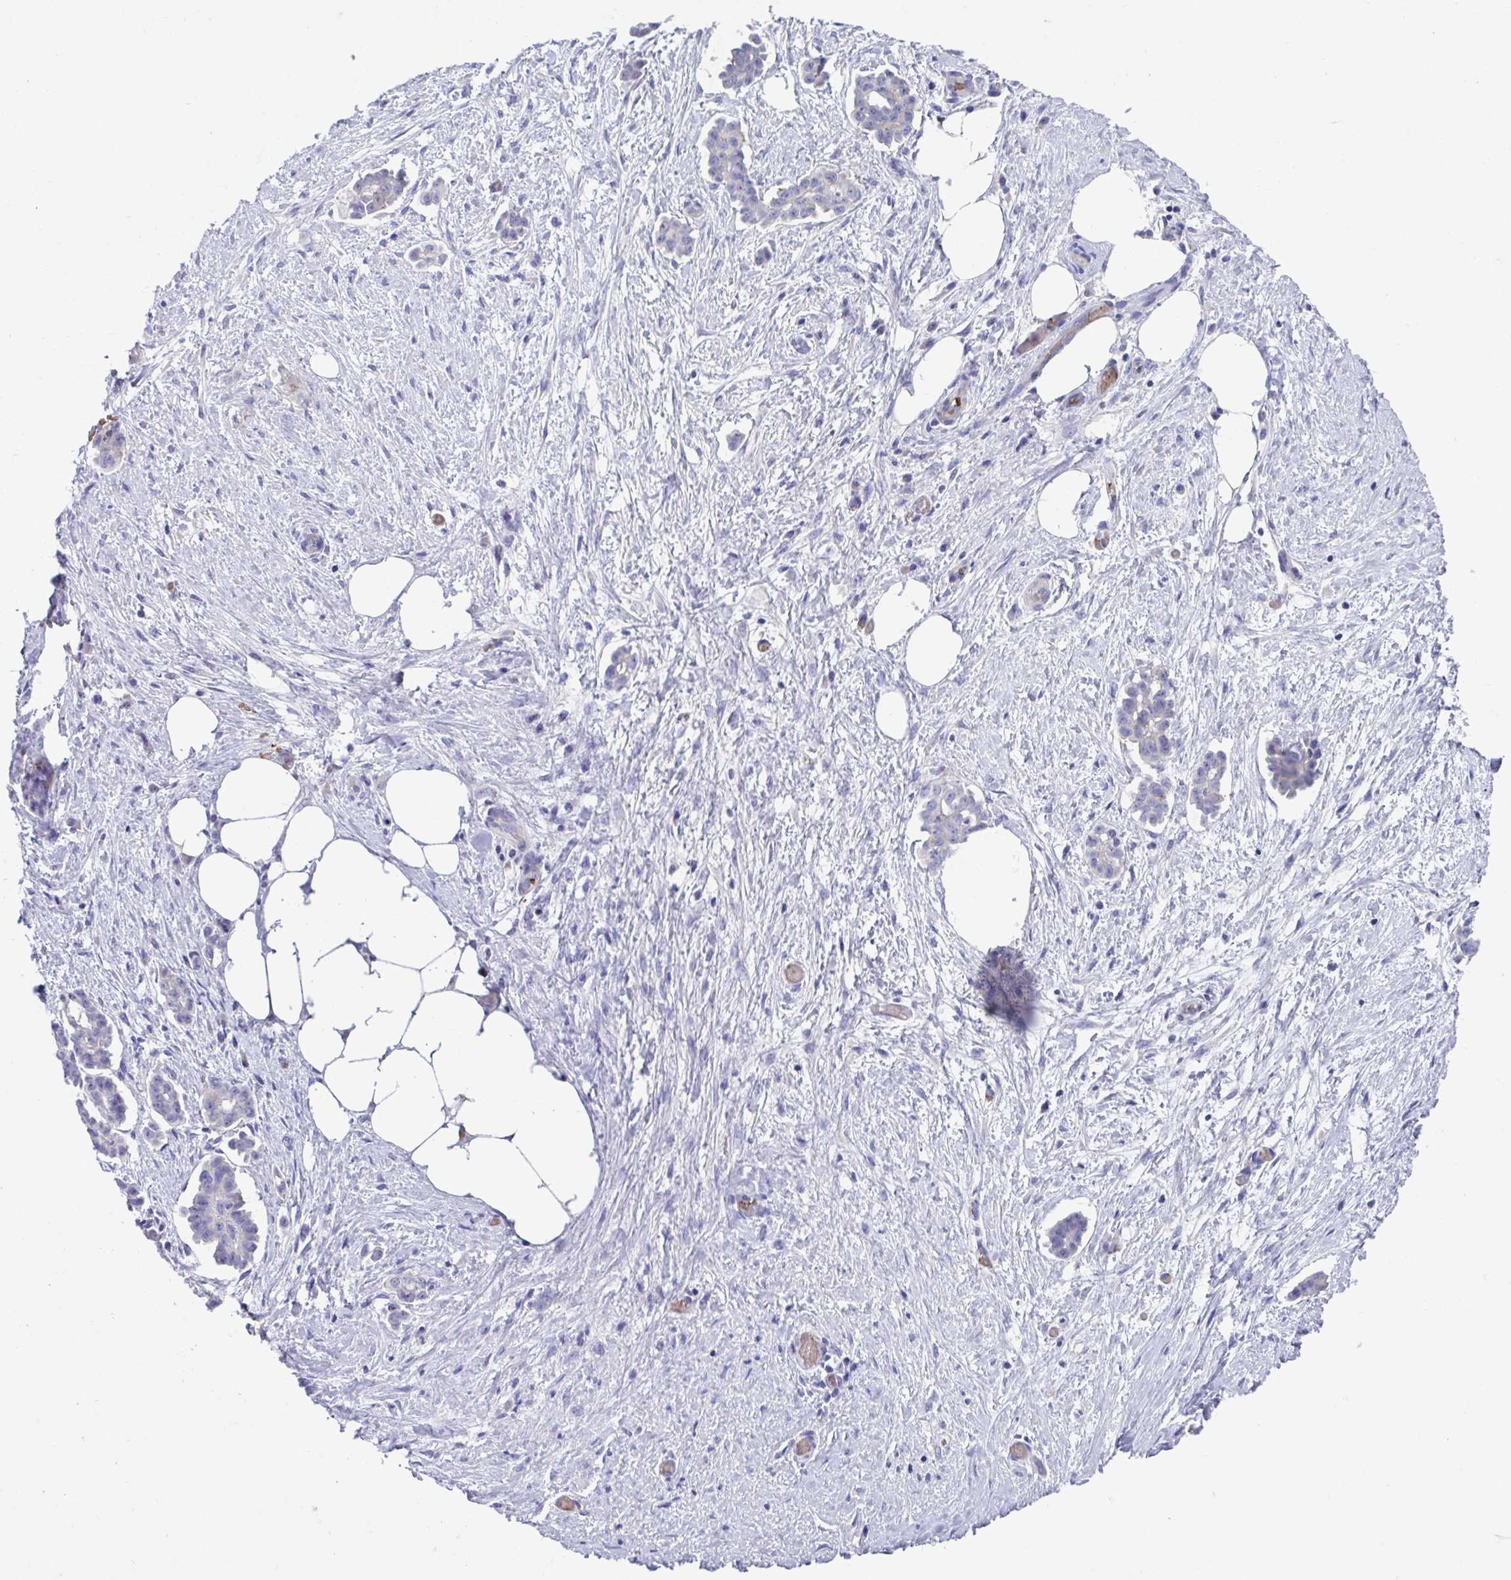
{"staining": {"intensity": "negative", "quantity": "none", "location": "none"}, "tissue": "ovarian cancer", "cell_type": "Tumor cells", "image_type": "cancer", "snomed": [{"axis": "morphology", "description": "Cystadenocarcinoma, serous, NOS"}, {"axis": "topography", "description": "Ovary"}], "caption": "Image shows no protein staining in tumor cells of ovarian serous cystadenocarcinoma tissue.", "gene": "TTC30B", "patient": {"sex": "female", "age": 50}}